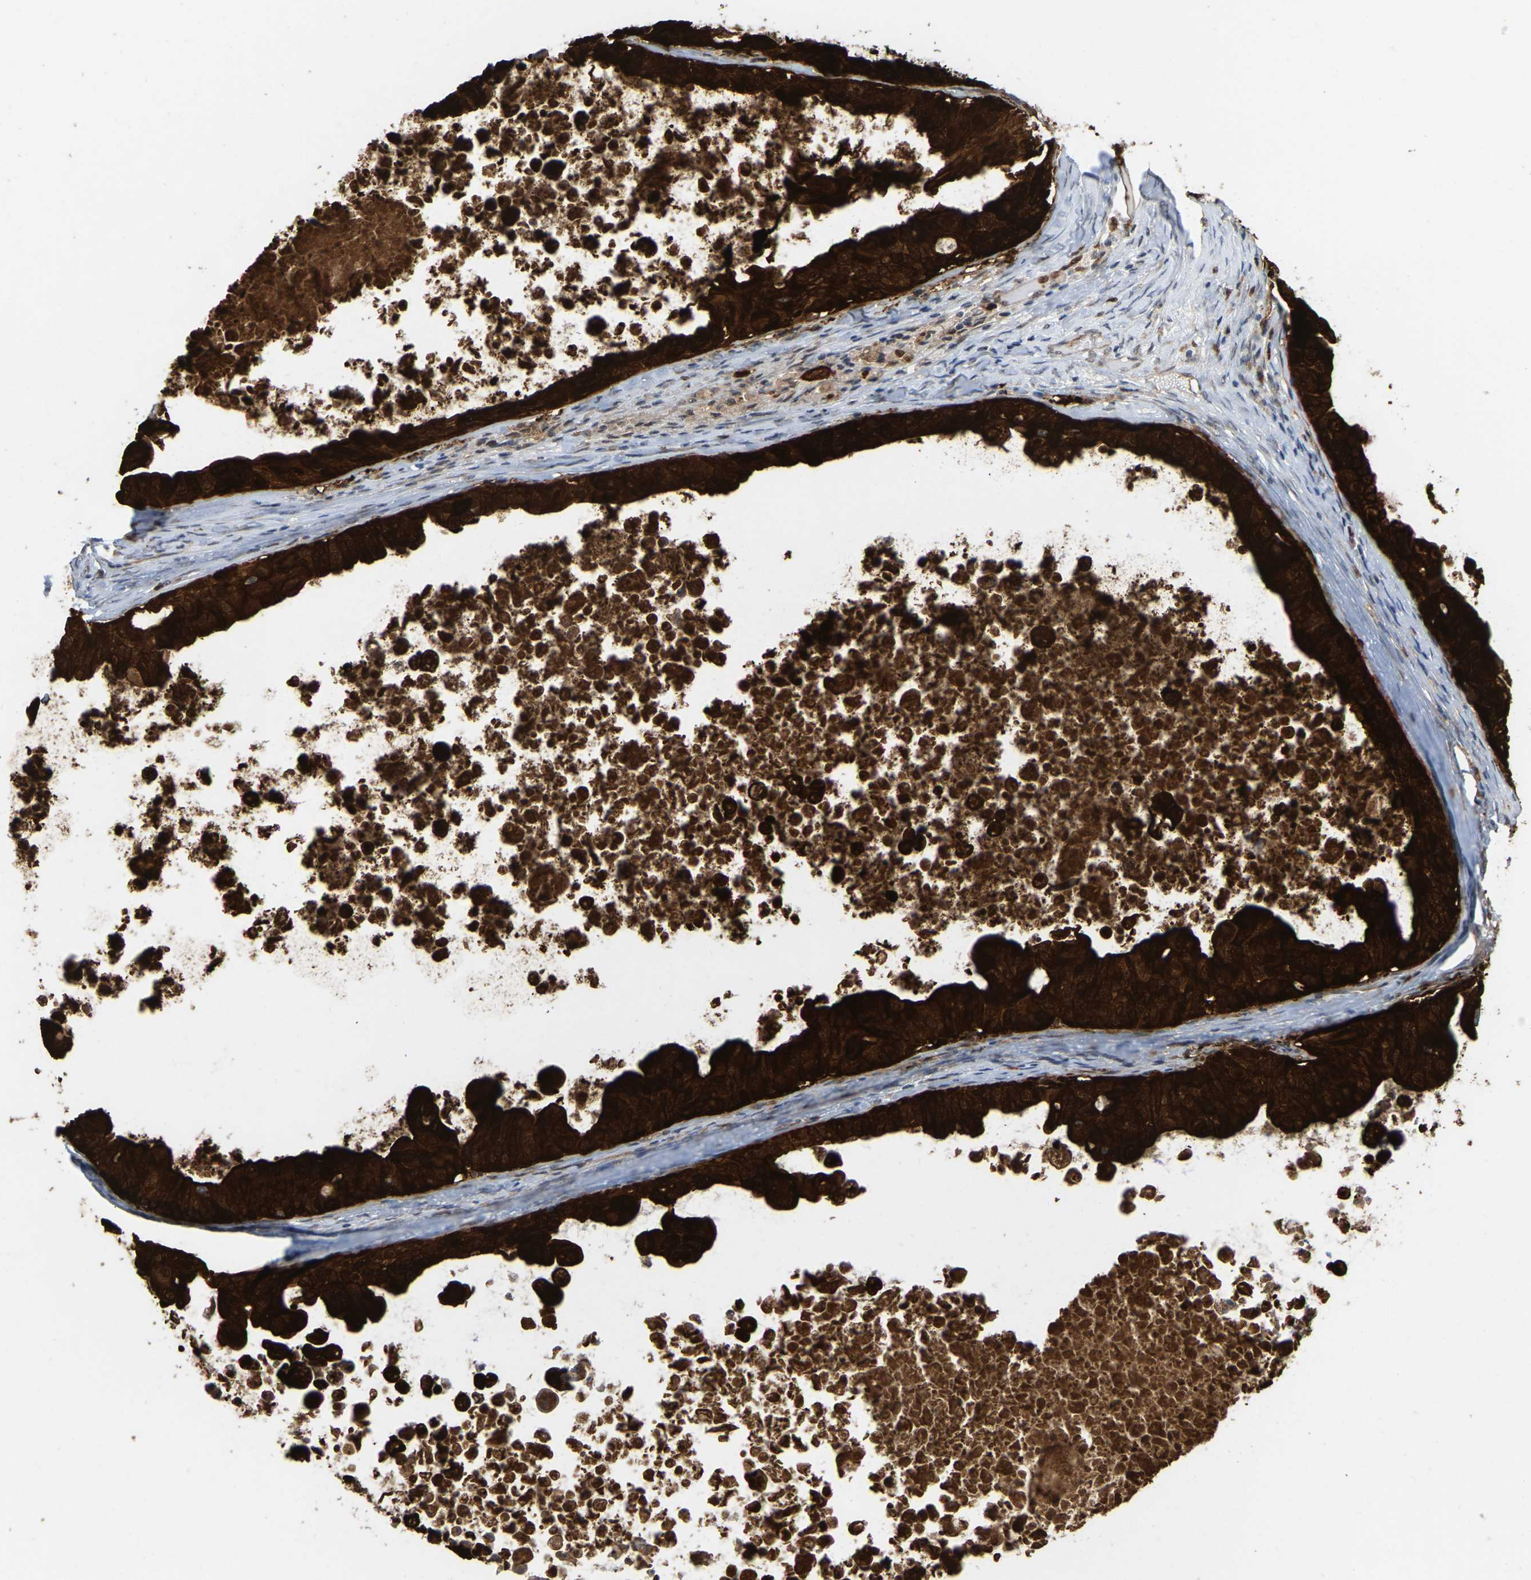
{"staining": {"intensity": "strong", "quantity": ">75%", "location": "cytoplasmic/membranous,nuclear"}, "tissue": "ovarian cancer", "cell_type": "Tumor cells", "image_type": "cancer", "snomed": [{"axis": "morphology", "description": "Cystadenocarcinoma, mucinous, NOS"}, {"axis": "topography", "description": "Ovary"}], "caption": "Immunohistochemistry (IHC) staining of mucinous cystadenocarcinoma (ovarian), which shows high levels of strong cytoplasmic/membranous and nuclear positivity in approximately >75% of tumor cells indicating strong cytoplasmic/membranous and nuclear protein expression. The staining was performed using DAB (brown) for protein detection and nuclei were counterstained in hematoxylin (blue).", "gene": "SERPINB5", "patient": {"sex": "female", "age": 37}}